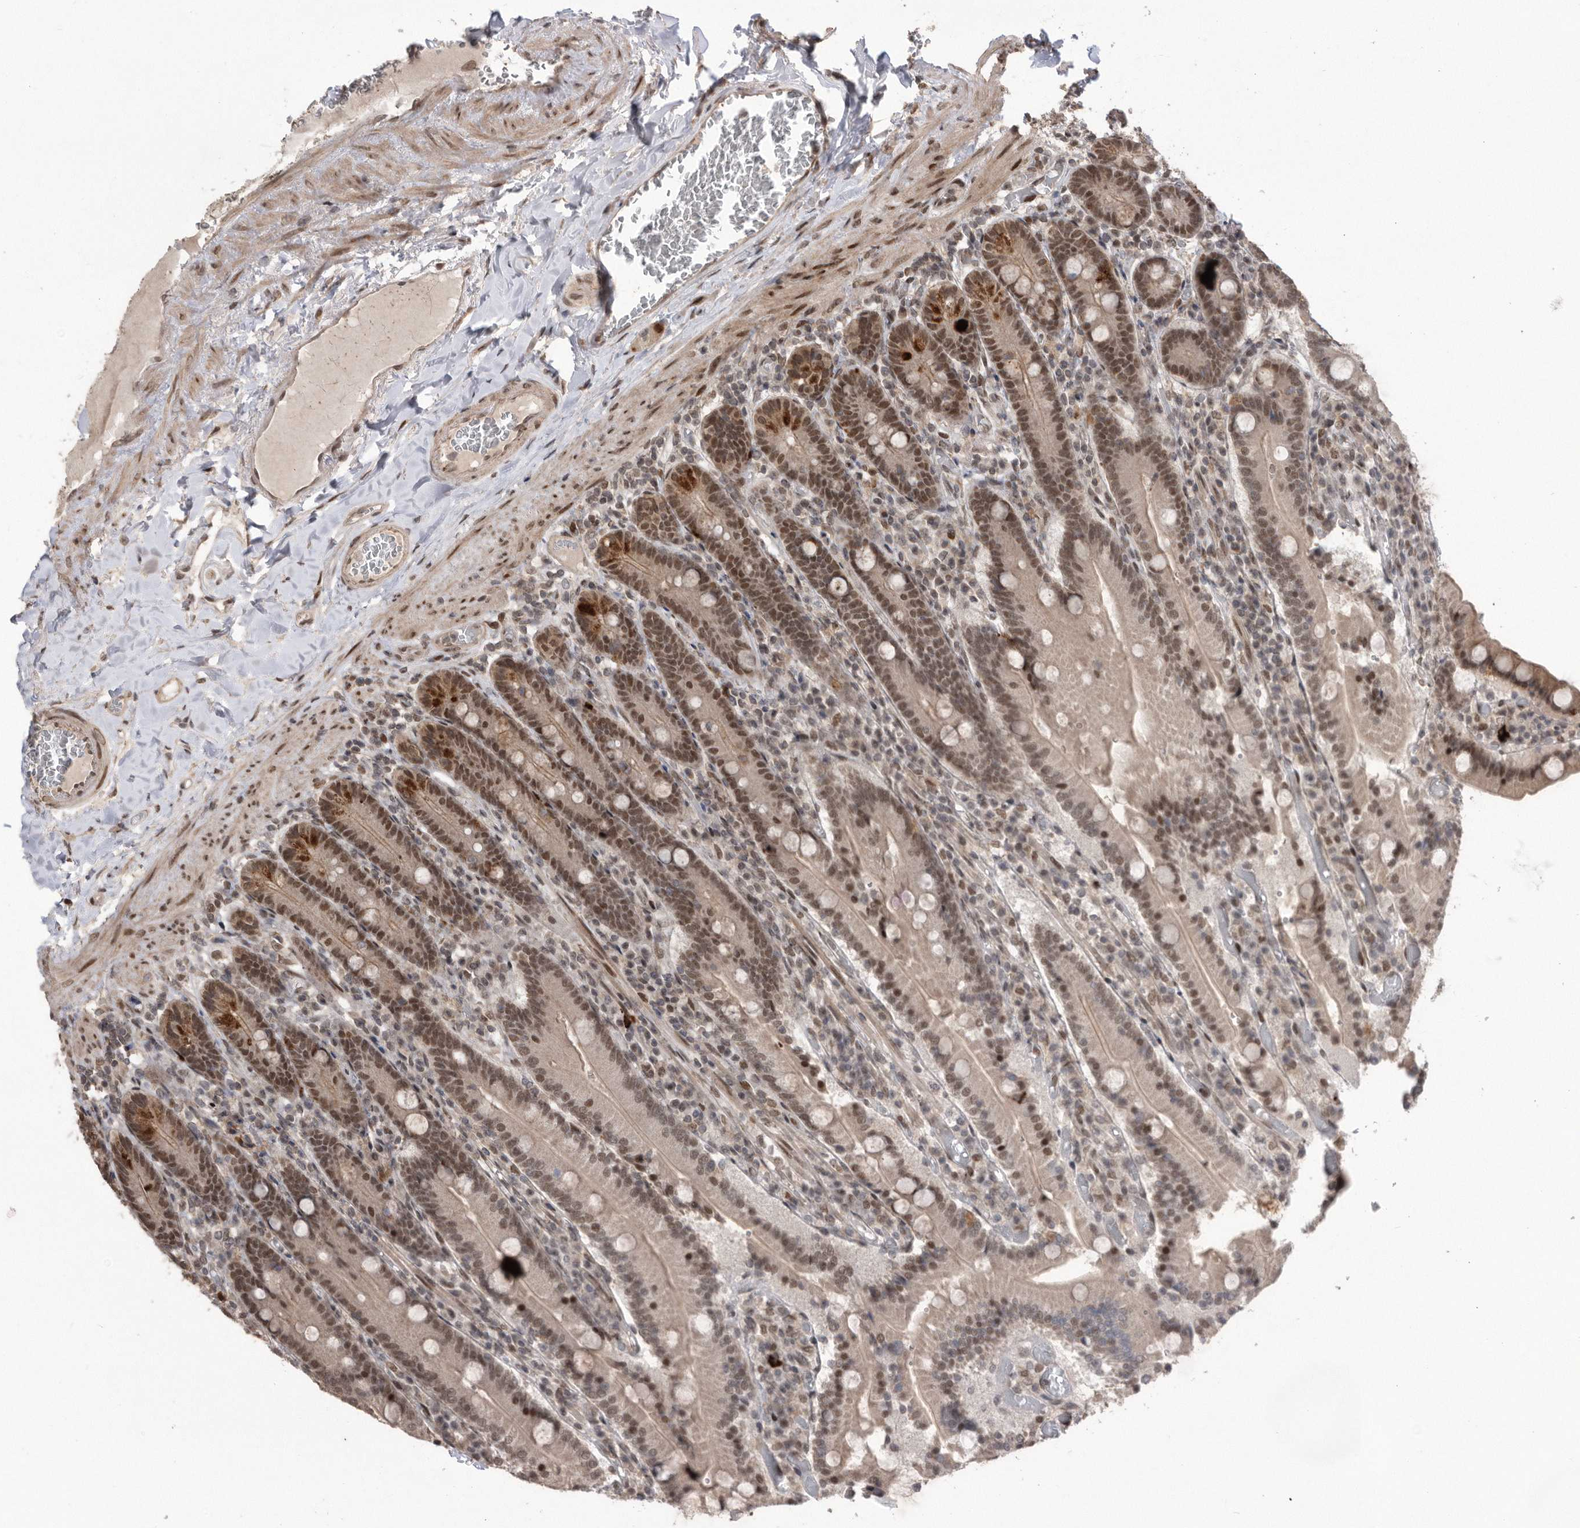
{"staining": {"intensity": "strong", "quantity": ">75%", "location": "cytoplasmic/membranous,nuclear"}, "tissue": "duodenum", "cell_type": "Glandular cells", "image_type": "normal", "snomed": [{"axis": "morphology", "description": "Normal tissue, NOS"}, {"axis": "topography", "description": "Duodenum"}], "caption": "Glandular cells demonstrate high levels of strong cytoplasmic/membranous,nuclear positivity in about >75% of cells in unremarkable human duodenum.", "gene": "TDRD3", "patient": {"sex": "female", "age": 62}}